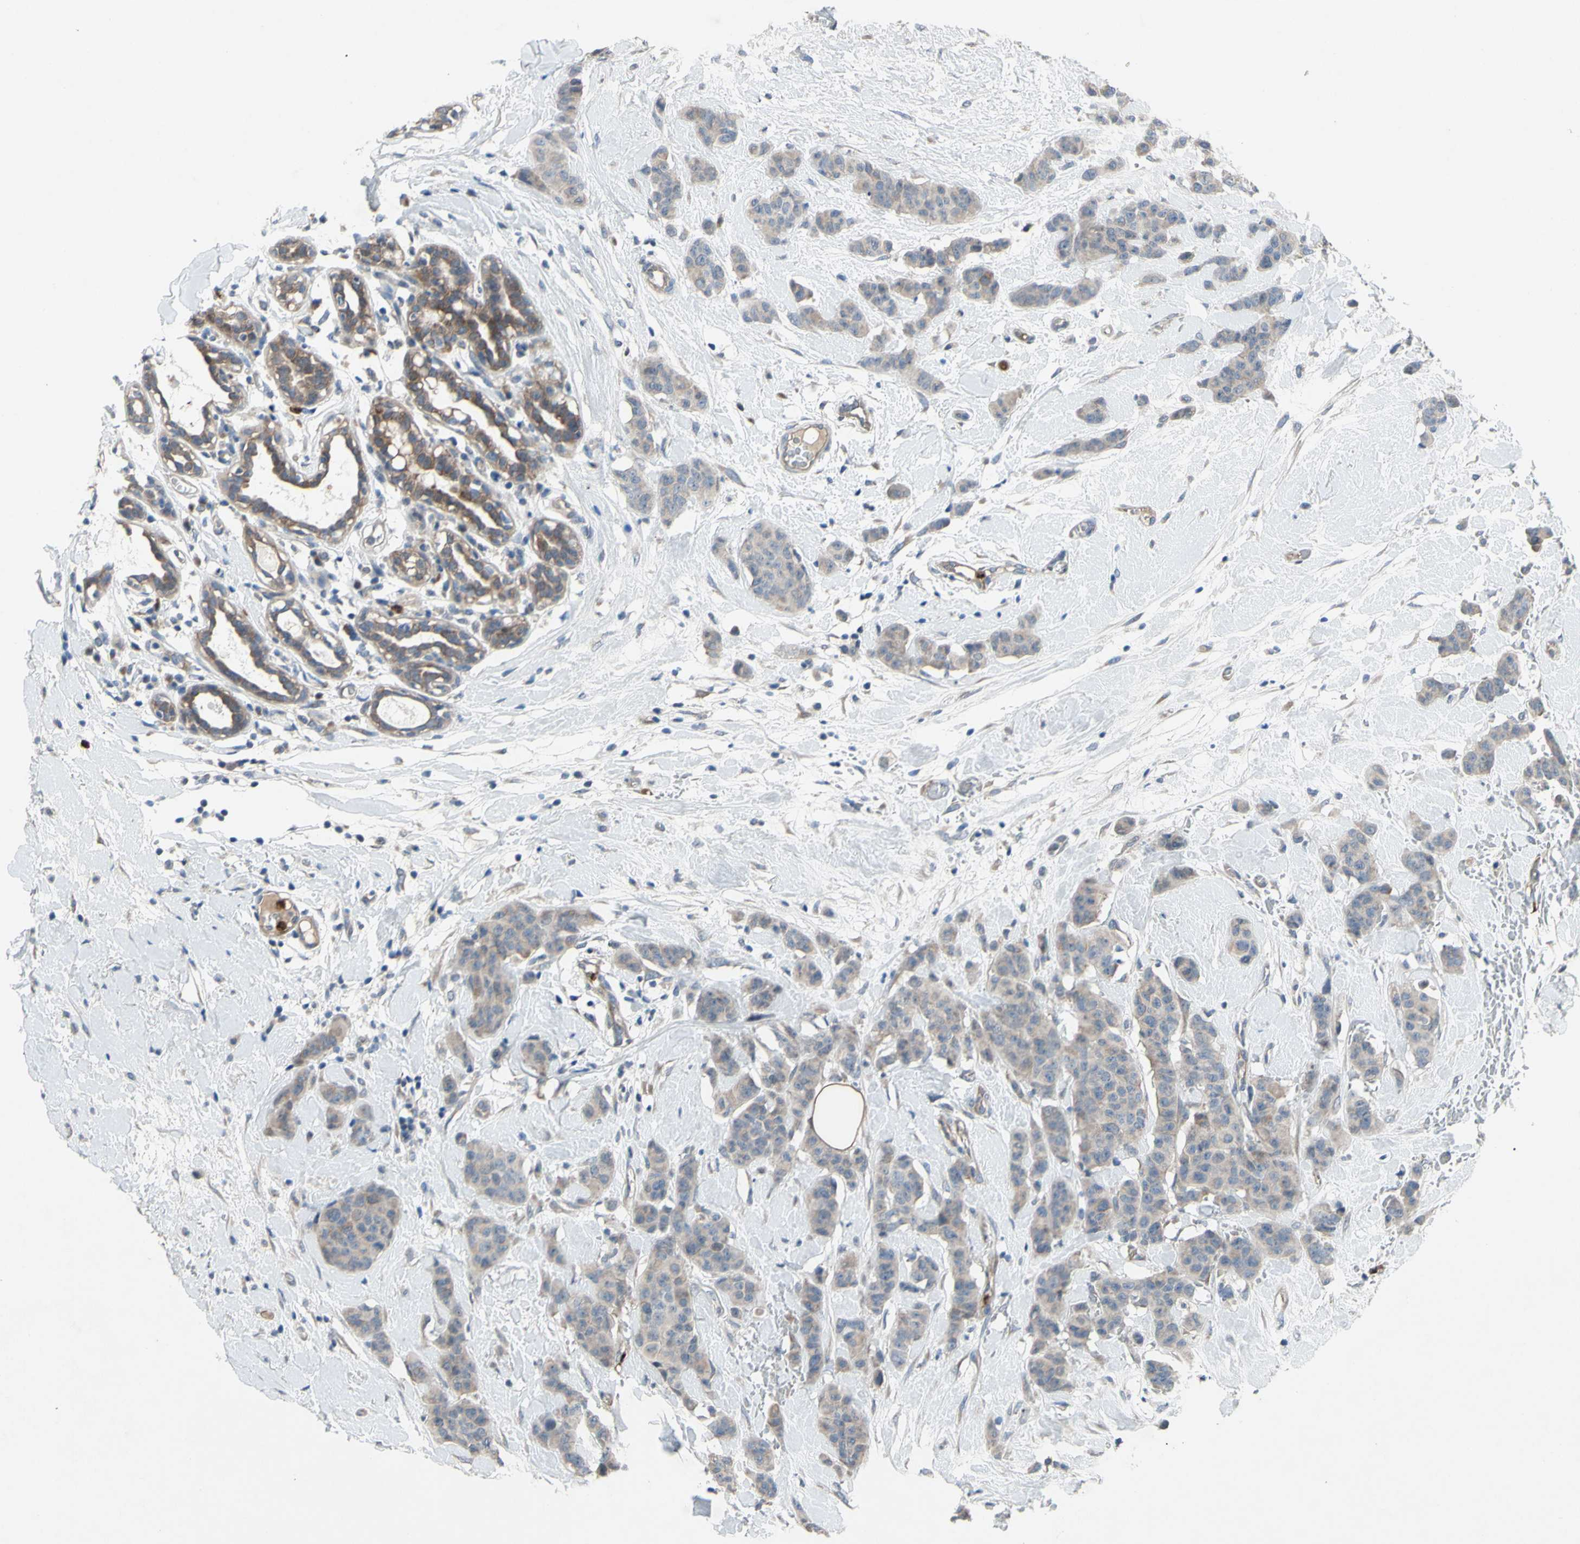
{"staining": {"intensity": "weak", "quantity": ">75%", "location": "cytoplasmic/membranous"}, "tissue": "breast cancer", "cell_type": "Tumor cells", "image_type": "cancer", "snomed": [{"axis": "morphology", "description": "Normal tissue, NOS"}, {"axis": "morphology", "description": "Duct carcinoma"}, {"axis": "topography", "description": "Breast"}], "caption": "Brown immunohistochemical staining in human infiltrating ductal carcinoma (breast) shows weak cytoplasmic/membranous staining in about >75% of tumor cells.", "gene": "GRAMD2B", "patient": {"sex": "female", "age": 40}}